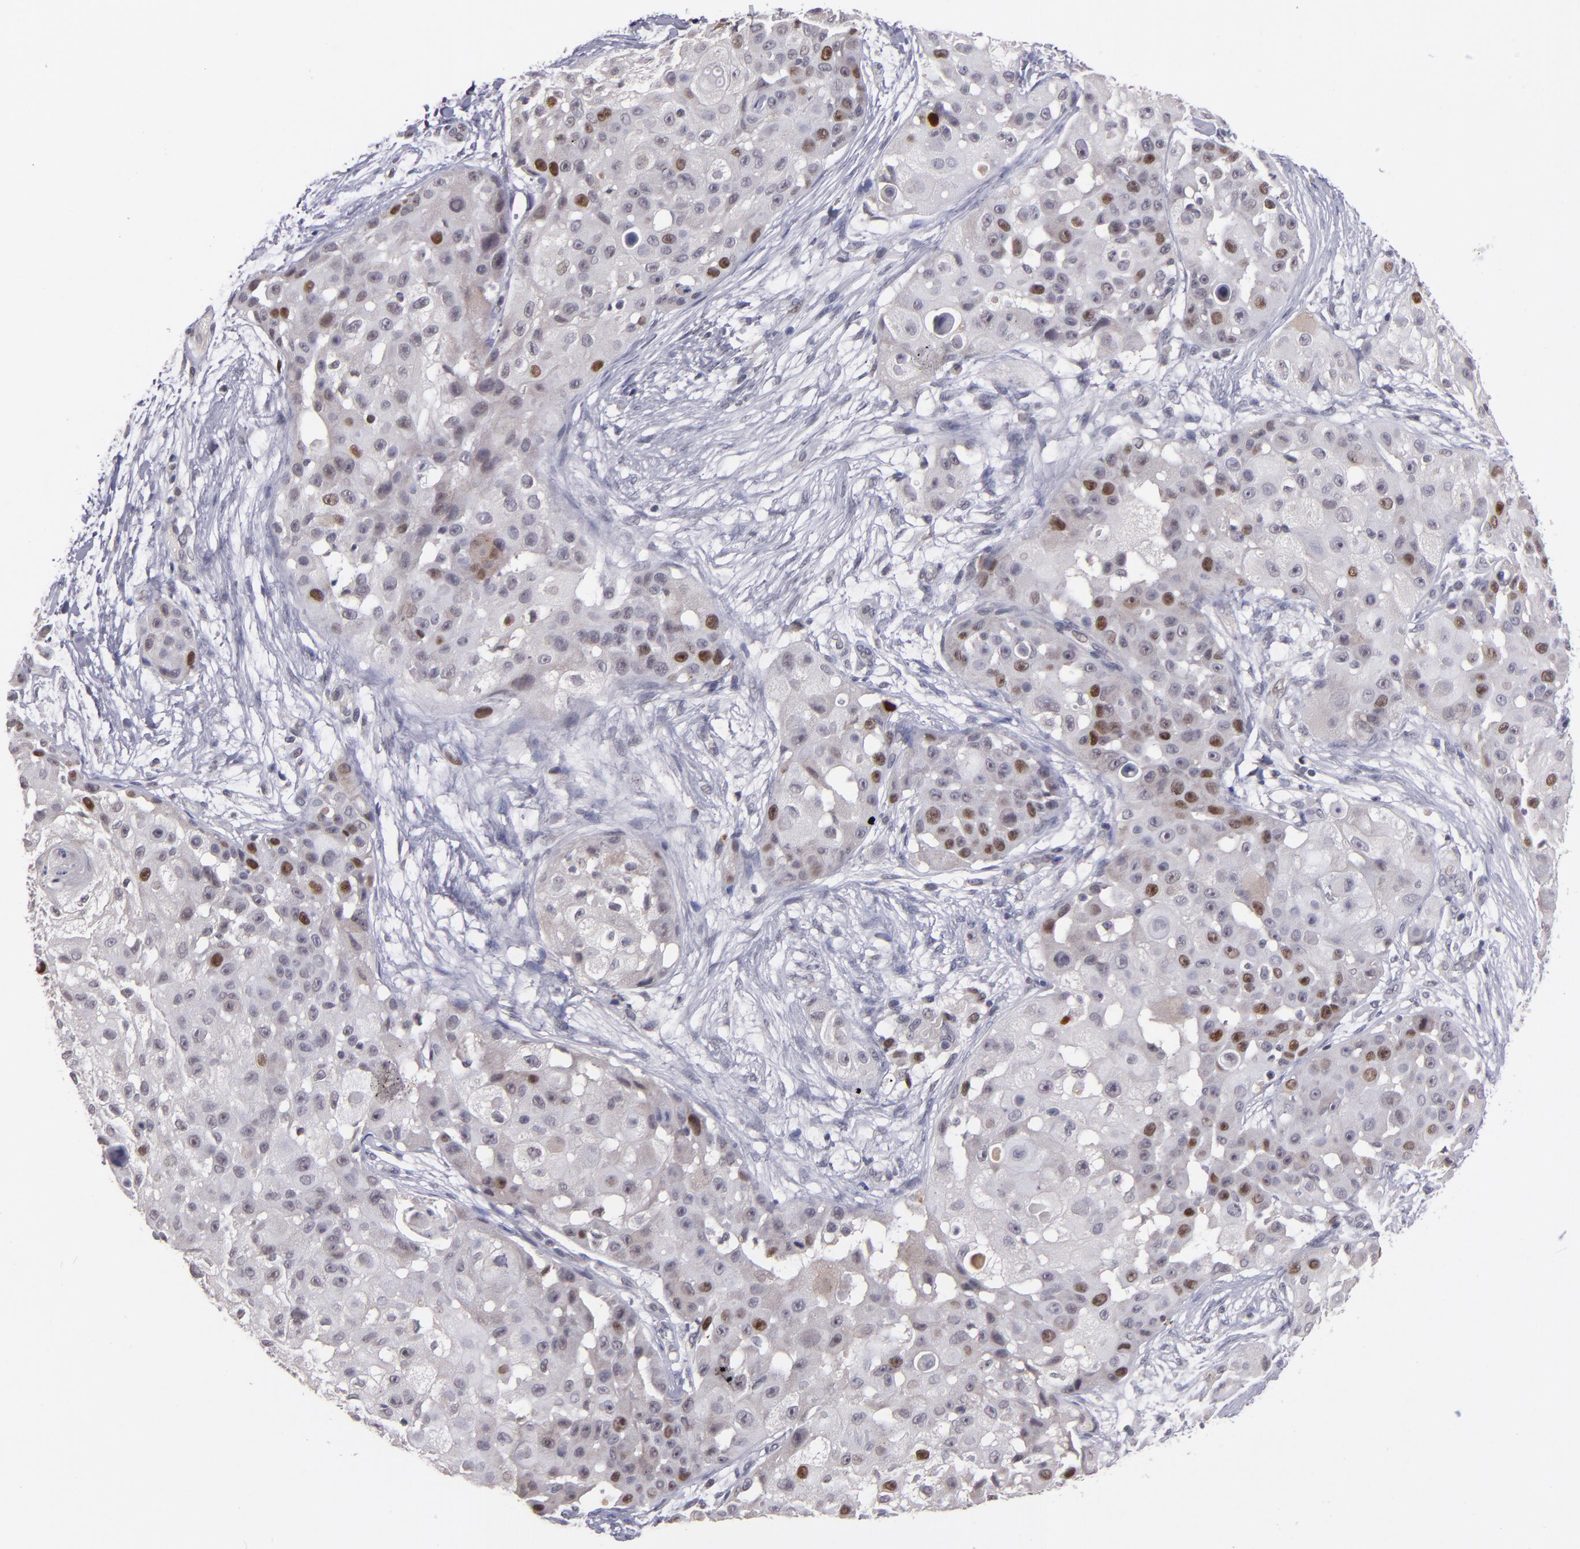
{"staining": {"intensity": "strong", "quantity": "25%-75%", "location": "nuclear"}, "tissue": "skin cancer", "cell_type": "Tumor cells", "image_type": "cancer", "snomed": [{"axis": "morphology", "description": "Squamous cell carcinoma, NOS"}, {"axis": "topography", "description": "Skin"}], "caption": "Protein staining of squamous cell carcinoma (skin) tissue reveals strong nuclear expression in approximately 25%-75% of tumor cells.", "gene": "CDC7", "patient": {"sex": "female", "age": 57}}